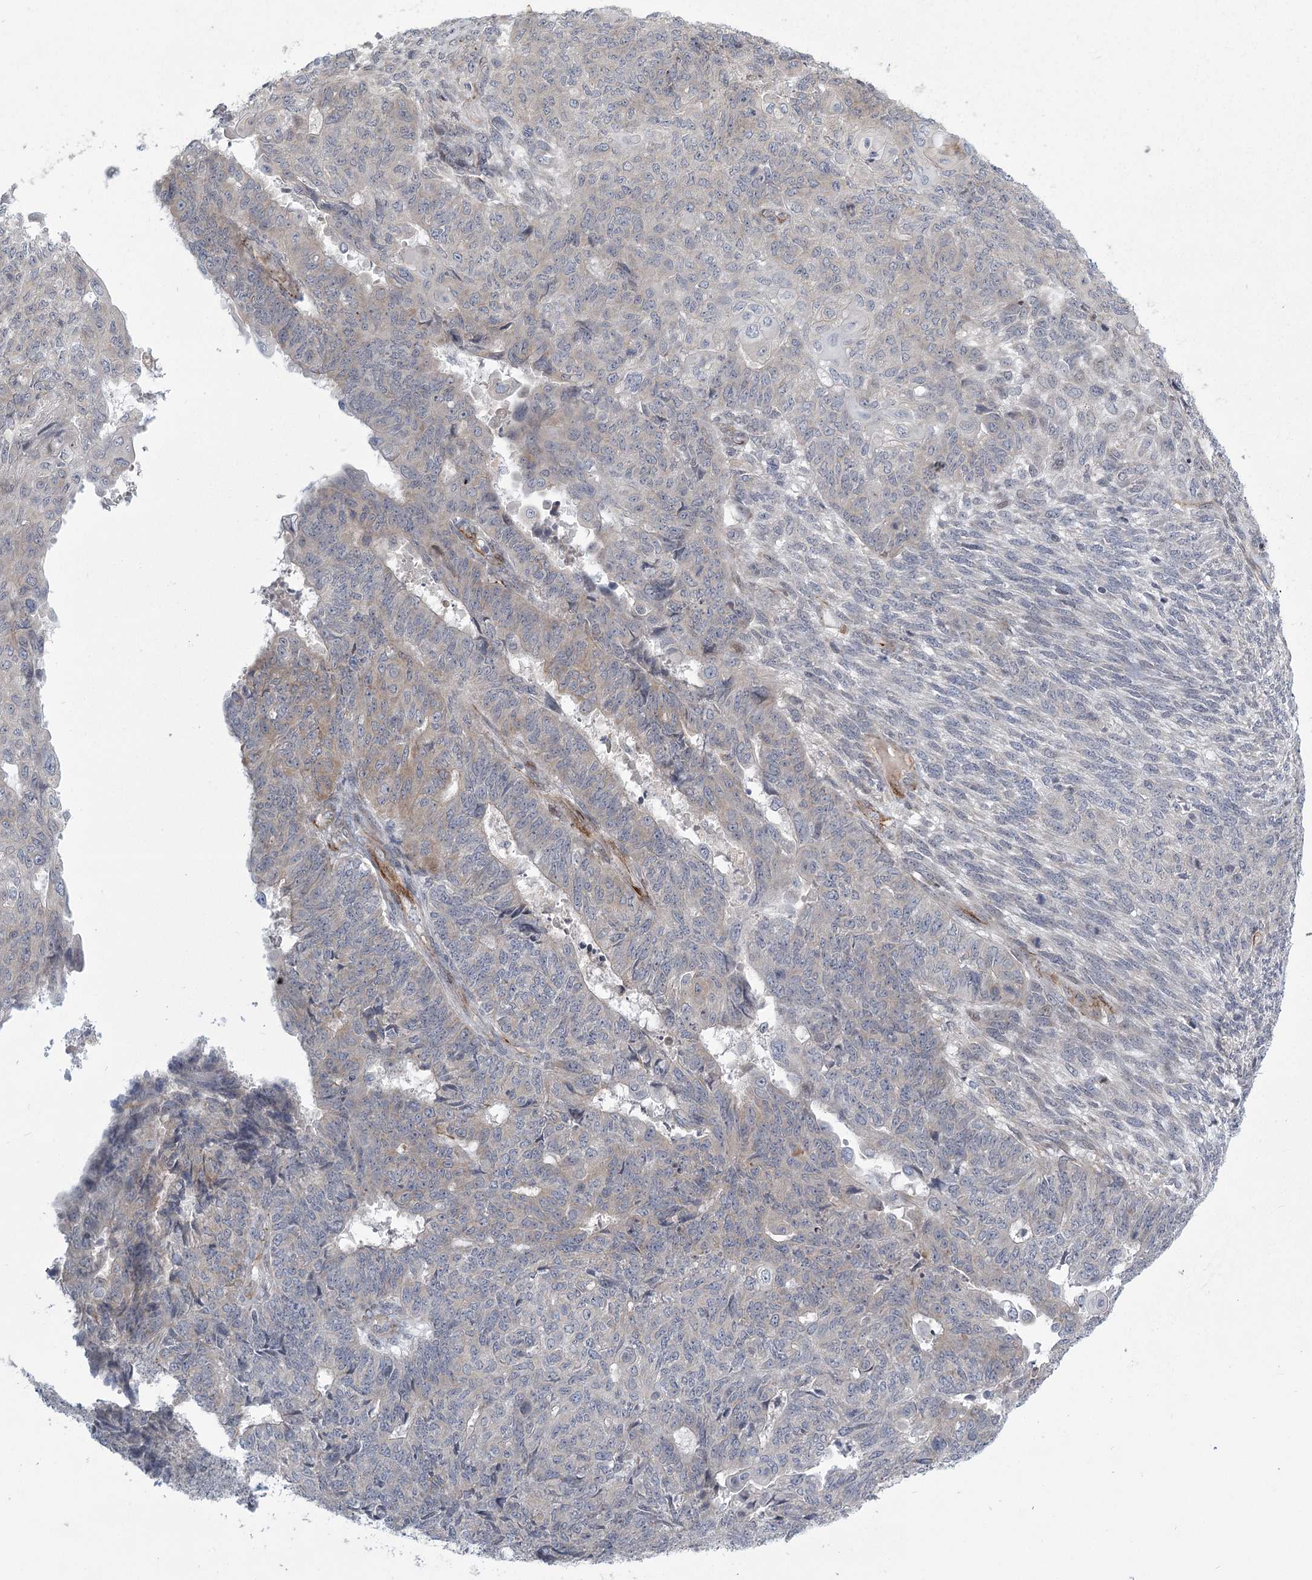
{"staining": {"intensity": "weak", "quantity": "<25%", "location": "cytoplasmic/membranous"}, "tissue": "endometrial cancer", "cell_type": "Tumor cells", "image_type": "cancer", "snomed": [{"axis": "morphology", "description": "Adenocarcinoma, NOS"}, {"axis": "topography", "description": "Endometrium"}], "caption": "The IHC histopathology image has no significant positivity in tumor cells of adenocarcinoma (endometrial) tissue.", "gene": "MEPE", "patient": {"sex": "female", "age": 32}}